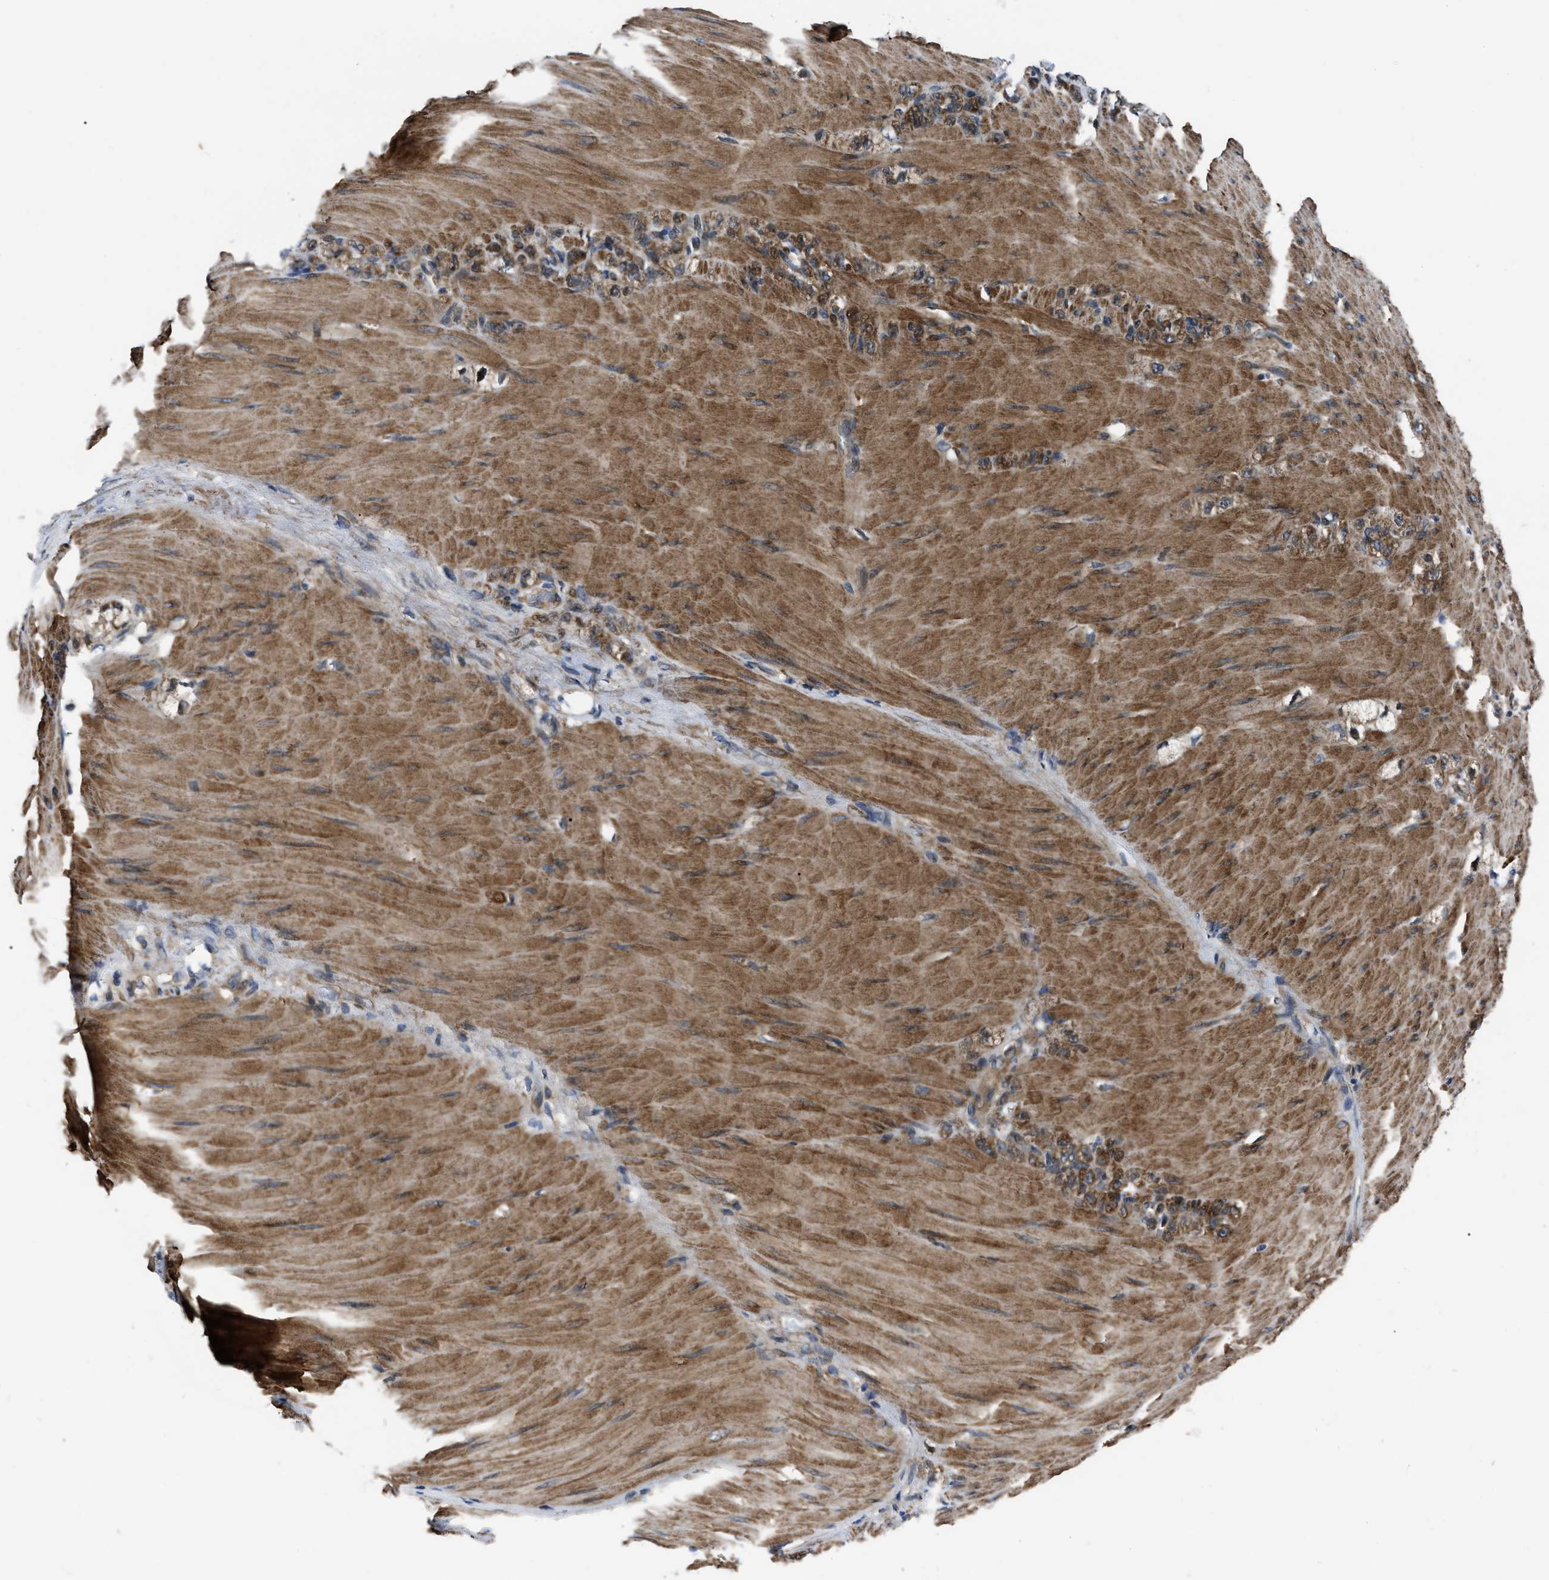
{"staining": {"intensity": "moderate", "quantity": ">75%", "location": "cytoplasmic/membranous"}, "tissue": "stomach cancer", "cell_type": "Tumor cells", "image_type": "cancer", "snomed": [{"axis": "morphology", "description": "Normal tissue, NOS"}, {"axis": "morphology", "description": "Adenocarcinoma, NOS"}, {"axis": "topography", "description": "Stomach"}], "caption": "IHC (DAB (3,3'-diaminobenzidine)) staining of adenocarcinoma (stomach) shows moderate cytoplasmic/membranous protein positivity in approximately >75% of tumor cells.", "gene": "PPWD1", "patient": {"sex": "male", "age": 82}}